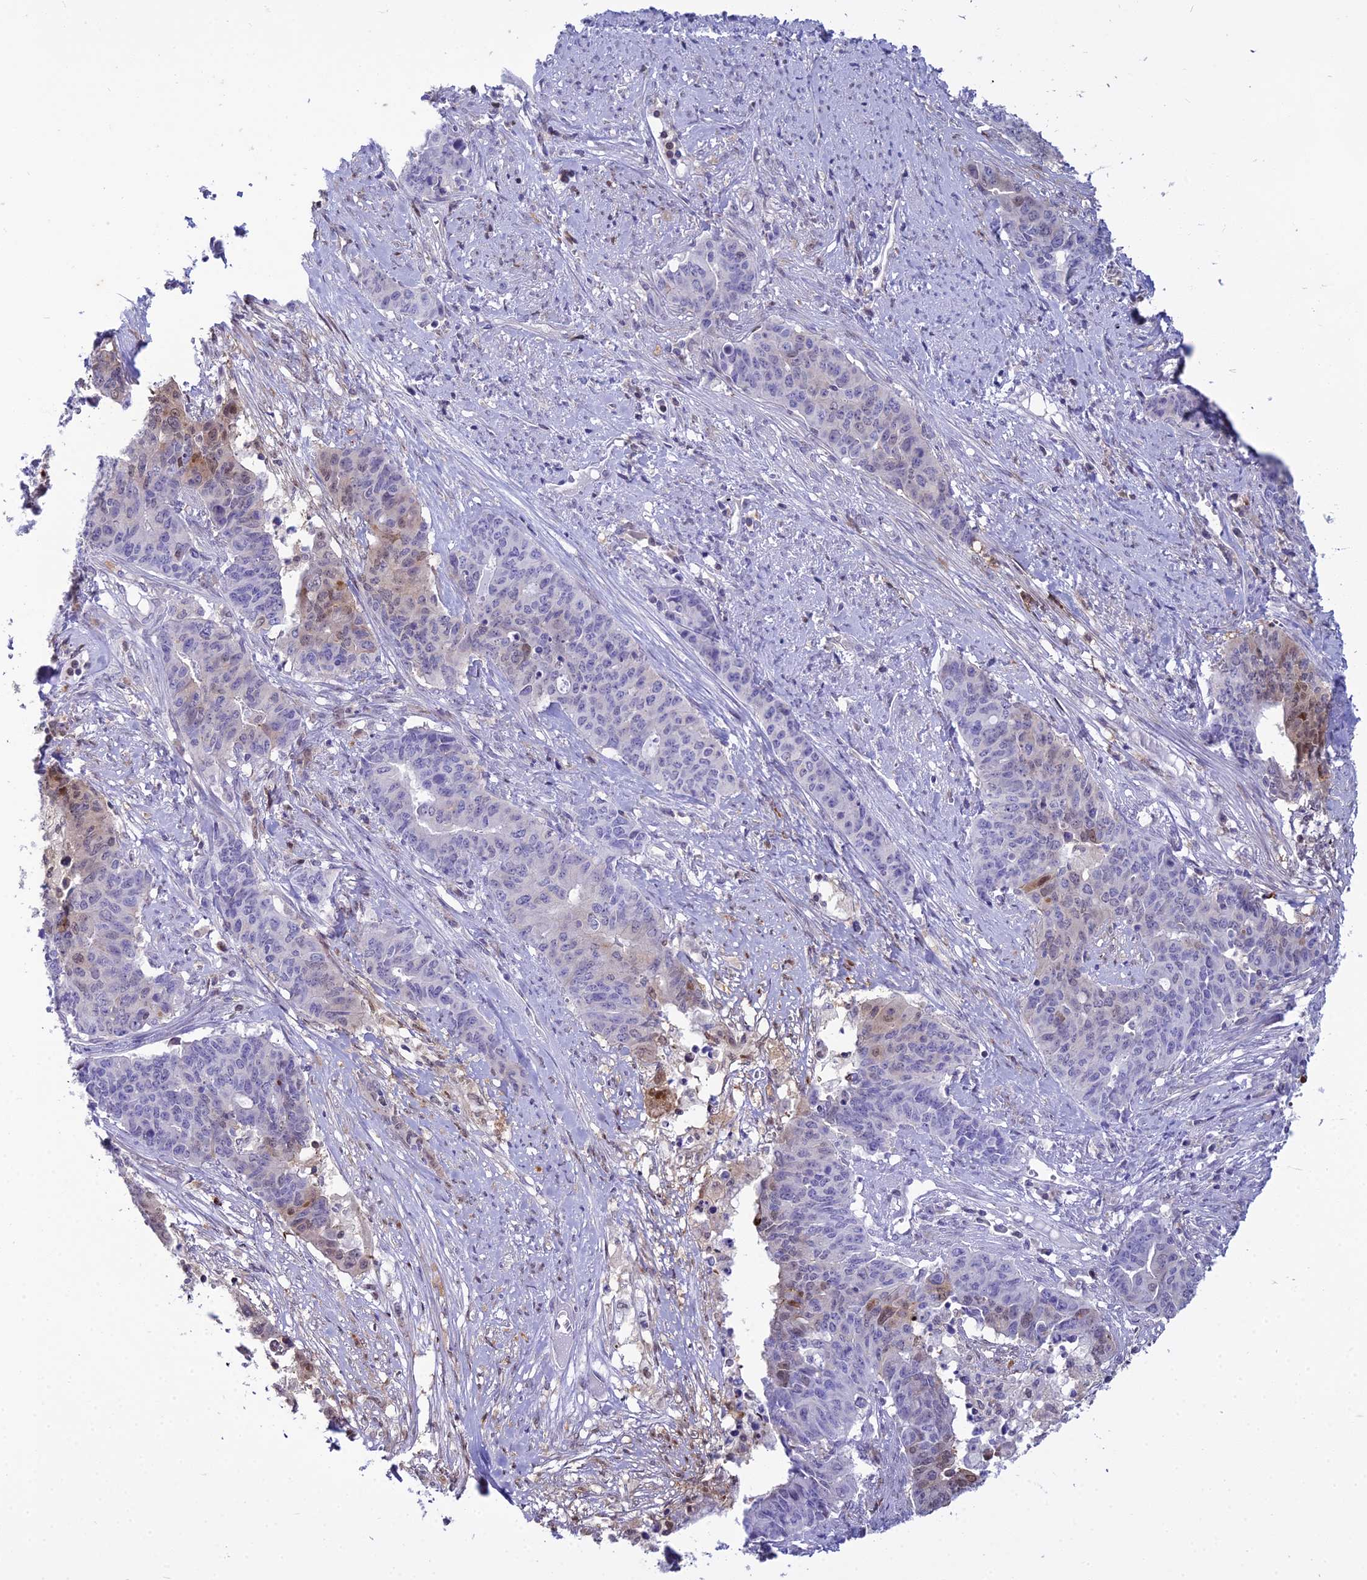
{"staining": {"intensity": "moderate", "quantity": "<25%", "location": "nuclear"}, "tissue": "endometrial cancer", "cell_type": "Tumor cells", "image_type": "cancer", "snomed": [{"axis": "morphology", "description": "Adenocarcinoma, NOS"}, {"axis": "topography", "description": "Endometrium"}], "caption": "Human endometrial adenocarcinoma stained with a brown dye reveals moderate nuclear positive expression in about <25% of tumor cells.", "gene": "ZMIZ1", "patient": {"sex": "female", "age": 59}}